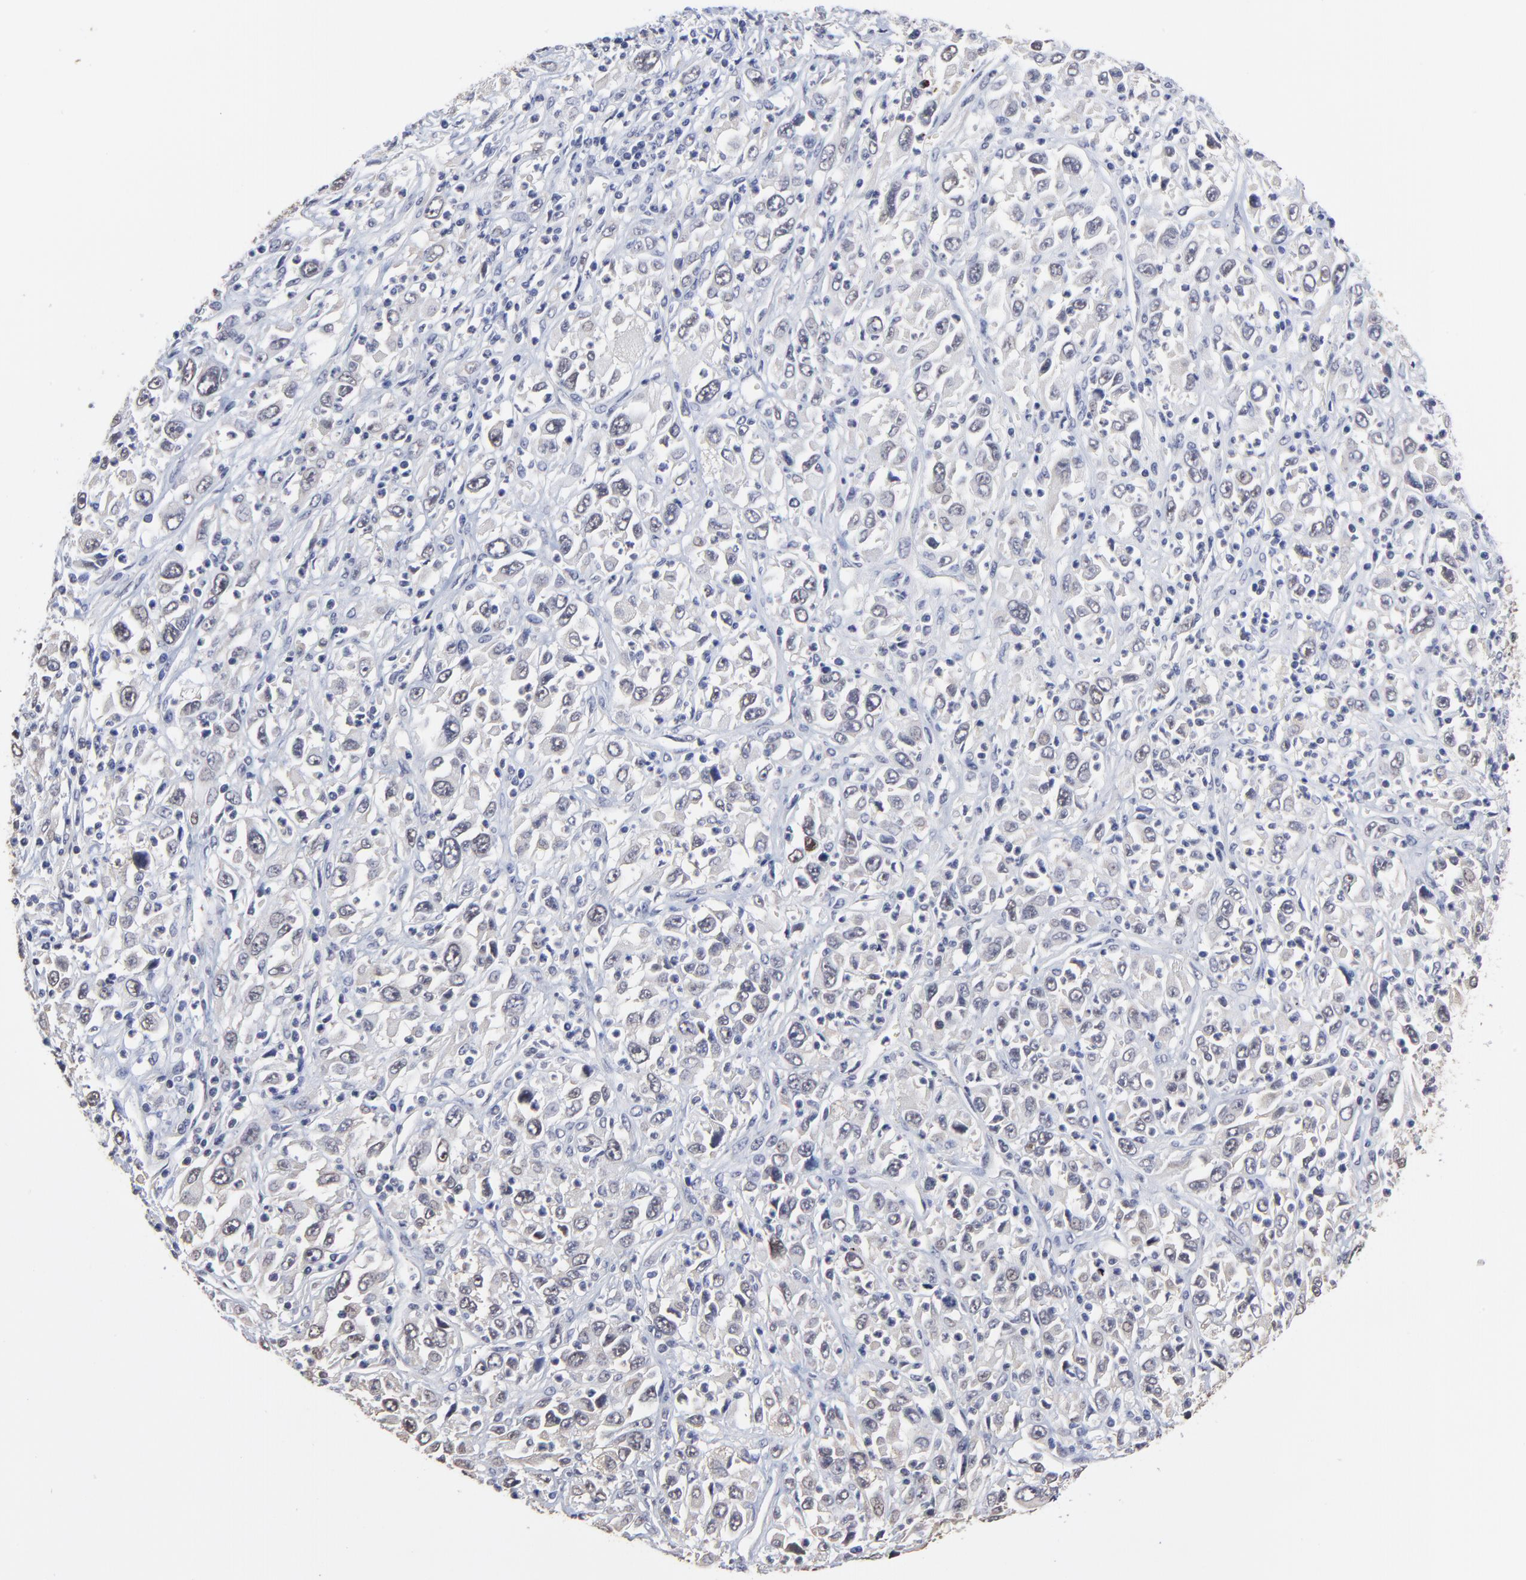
{"staining": {"intensity": "negative", "quantity": "none", "location": "none"}, "tissue": "melanoma", "cell_type": "Tumor cells", "image_type": "cancer", "snomed": [{"axis": "morphology", "description": "Malignant melanoma, Metastatic site"}, {"axis": "topography", "description": "Skin"}], "caption": "Tumor cells show no significant expression in malignant melanoma (metastatic site).", "gene": "CCT2", "patient": {"sex": "female", "age": 56}}